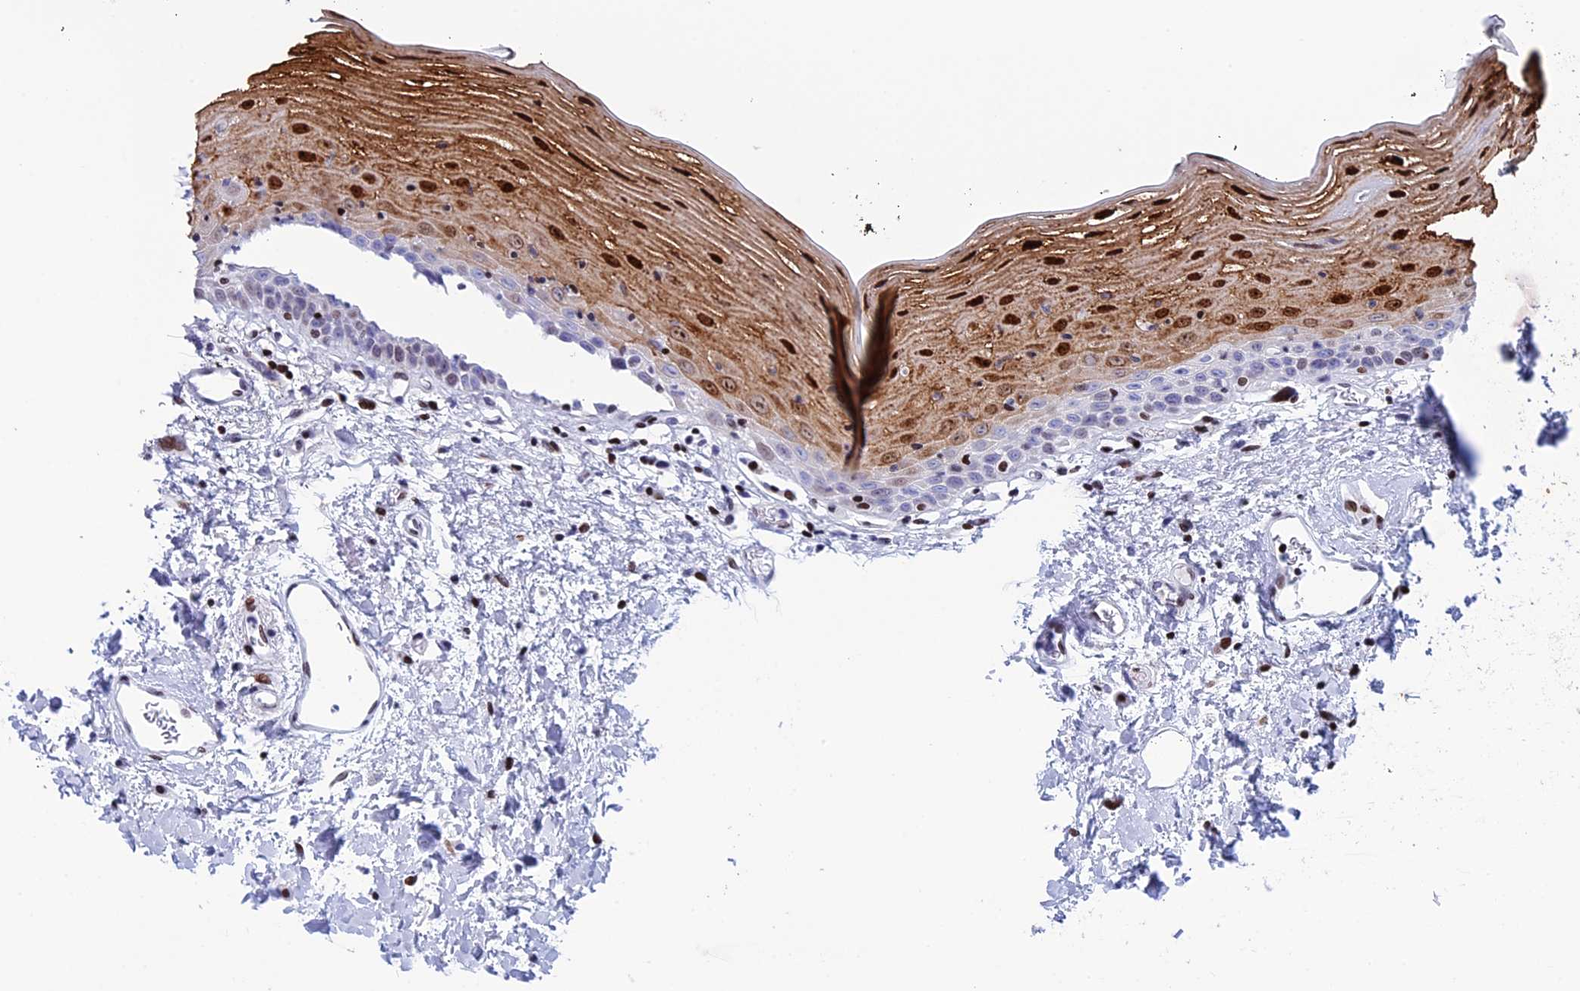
{"staining": {"intensity": "strong", "quantity": "25%-75%", "location": "cytoplasmic/membranous,nuclear"}, "tissue": "oral mucosa", "cell_type": "Squamous epithelial cells", "image_type": "normal", "snomed": [{"axis": "morphology", "description": "Normal tissue, NOS"}, {"axis": "topography", "description": "Oral tissue"}], "caption": "IHC micrograph of unremarkable oral mucosa: human oral mucosa stained using immunohistochemistry (IHC) shows high levels of strong protein expression localized specifically in the cytoplasmic/membranous,nuclear of squamous epithelial cells, appearing as a cytoplasmic/membranous,nuclear brown color.", "gene": "BTBD3", "patient": {"sex": "male", "age": 74}}